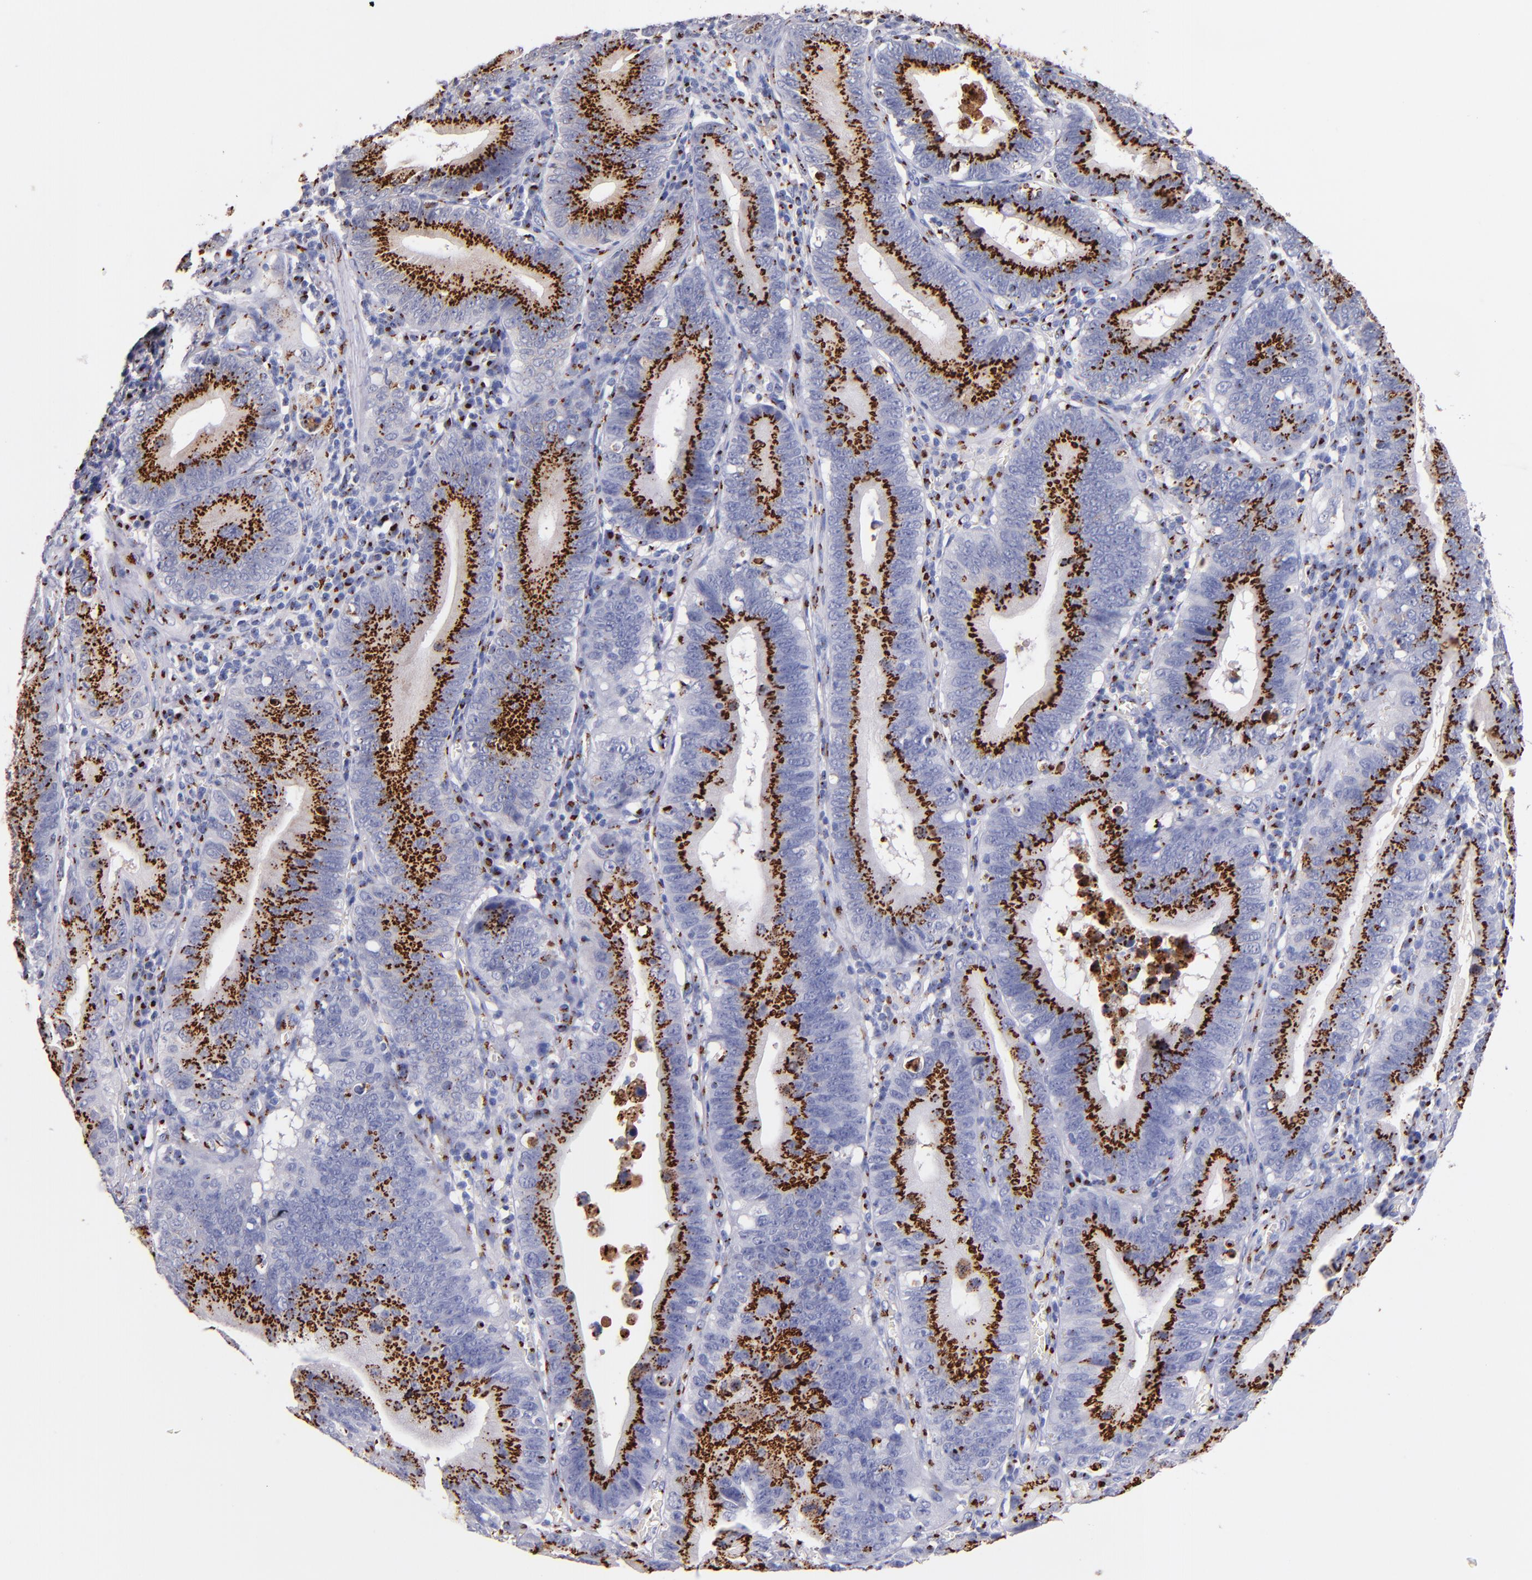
{"staining": {"intensity": "strong", "quantity": ">75%", "location": "cytoplasmic/membranous"}, "tissue": "stomach cancer", "cell_type": "Tumor cells", "image_type": "cancer", "snomed": [{"axis": "morphology", "description": "Adenocarcinoma, NOS"}, {"axis": "topography", "description": "Stomach"}, {"axis": "topography", "description": "Gastric cardia"}], "caption": "Stomach cancer (adenocarcinoma) was stained to show a protein in brown. There is high levels of strong cytoplasmic/membranous expression in approximately >75% of tumor cells. The staining was performed using DAB (3,3'-diaminobenzidine), with brown indicating positive protein expression. Nuclei are stained blue with hematoxylin.", "gene": "GOLIM4", "patient": {"sex": "male", "age": 59}}